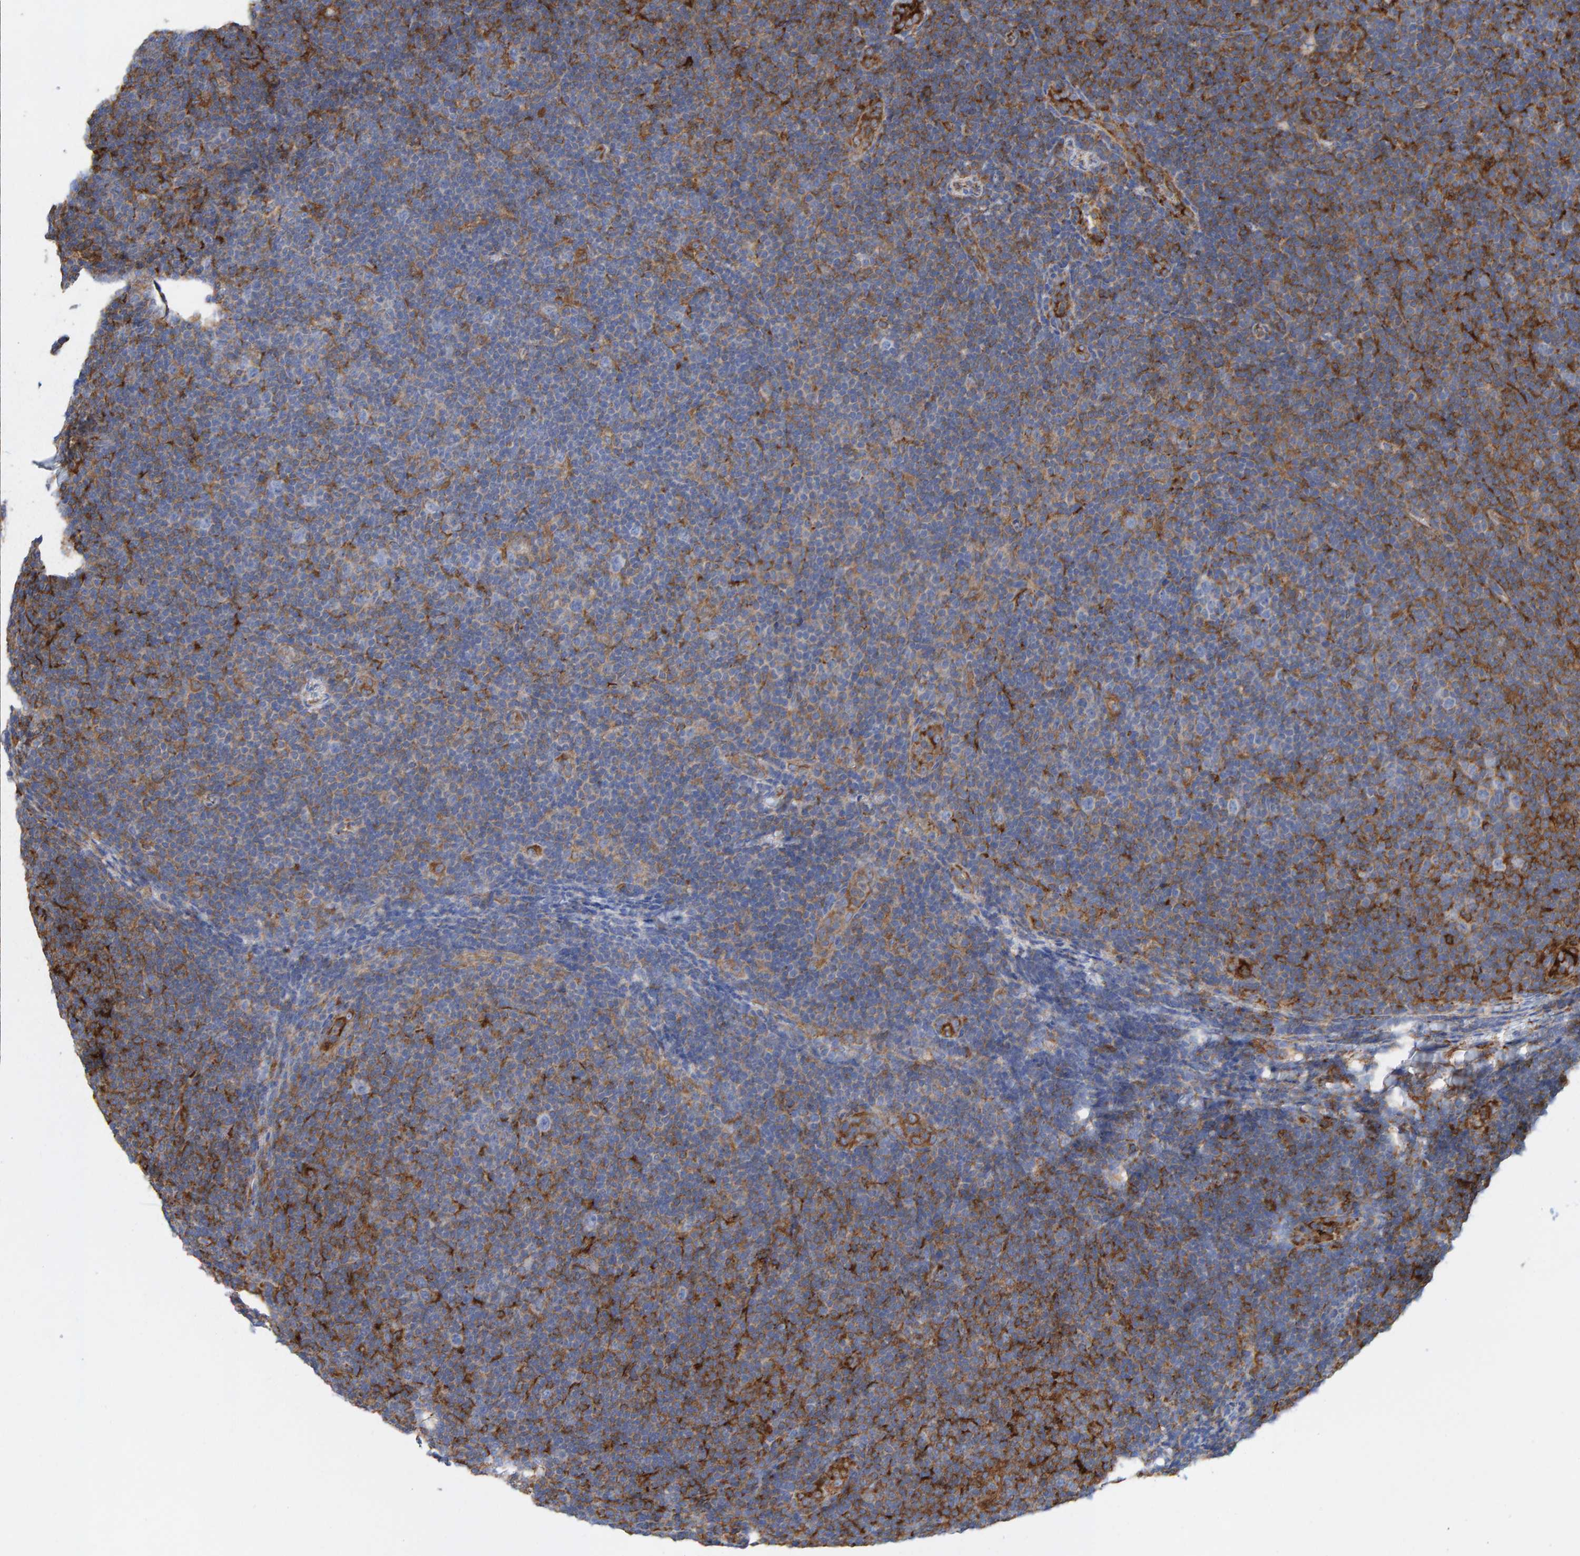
{"staining": {"intensity": "moderate", "quantity": "25%-75%", "location": "cytoplasmic/membranous"}, "tissue": "lymphoma", "cell_type": "Tumor cells", "image_type": "cancer", "snomed": [{"axis": "morphology", "description": "Malignant lymphoma, non-Hodgkin's type, Low grade"}, {"axis": "topography", "description": "Lymph node"}], "caption": "Moderate cytoplasmic/membranous protein positivity is appreciated in approximately 25%-75% of tumor cells in malignant lymphoma, non-Hodgkin's type (low-grade).", "gene": "MVP", "patient": {"sex": "male", "age": 83}}